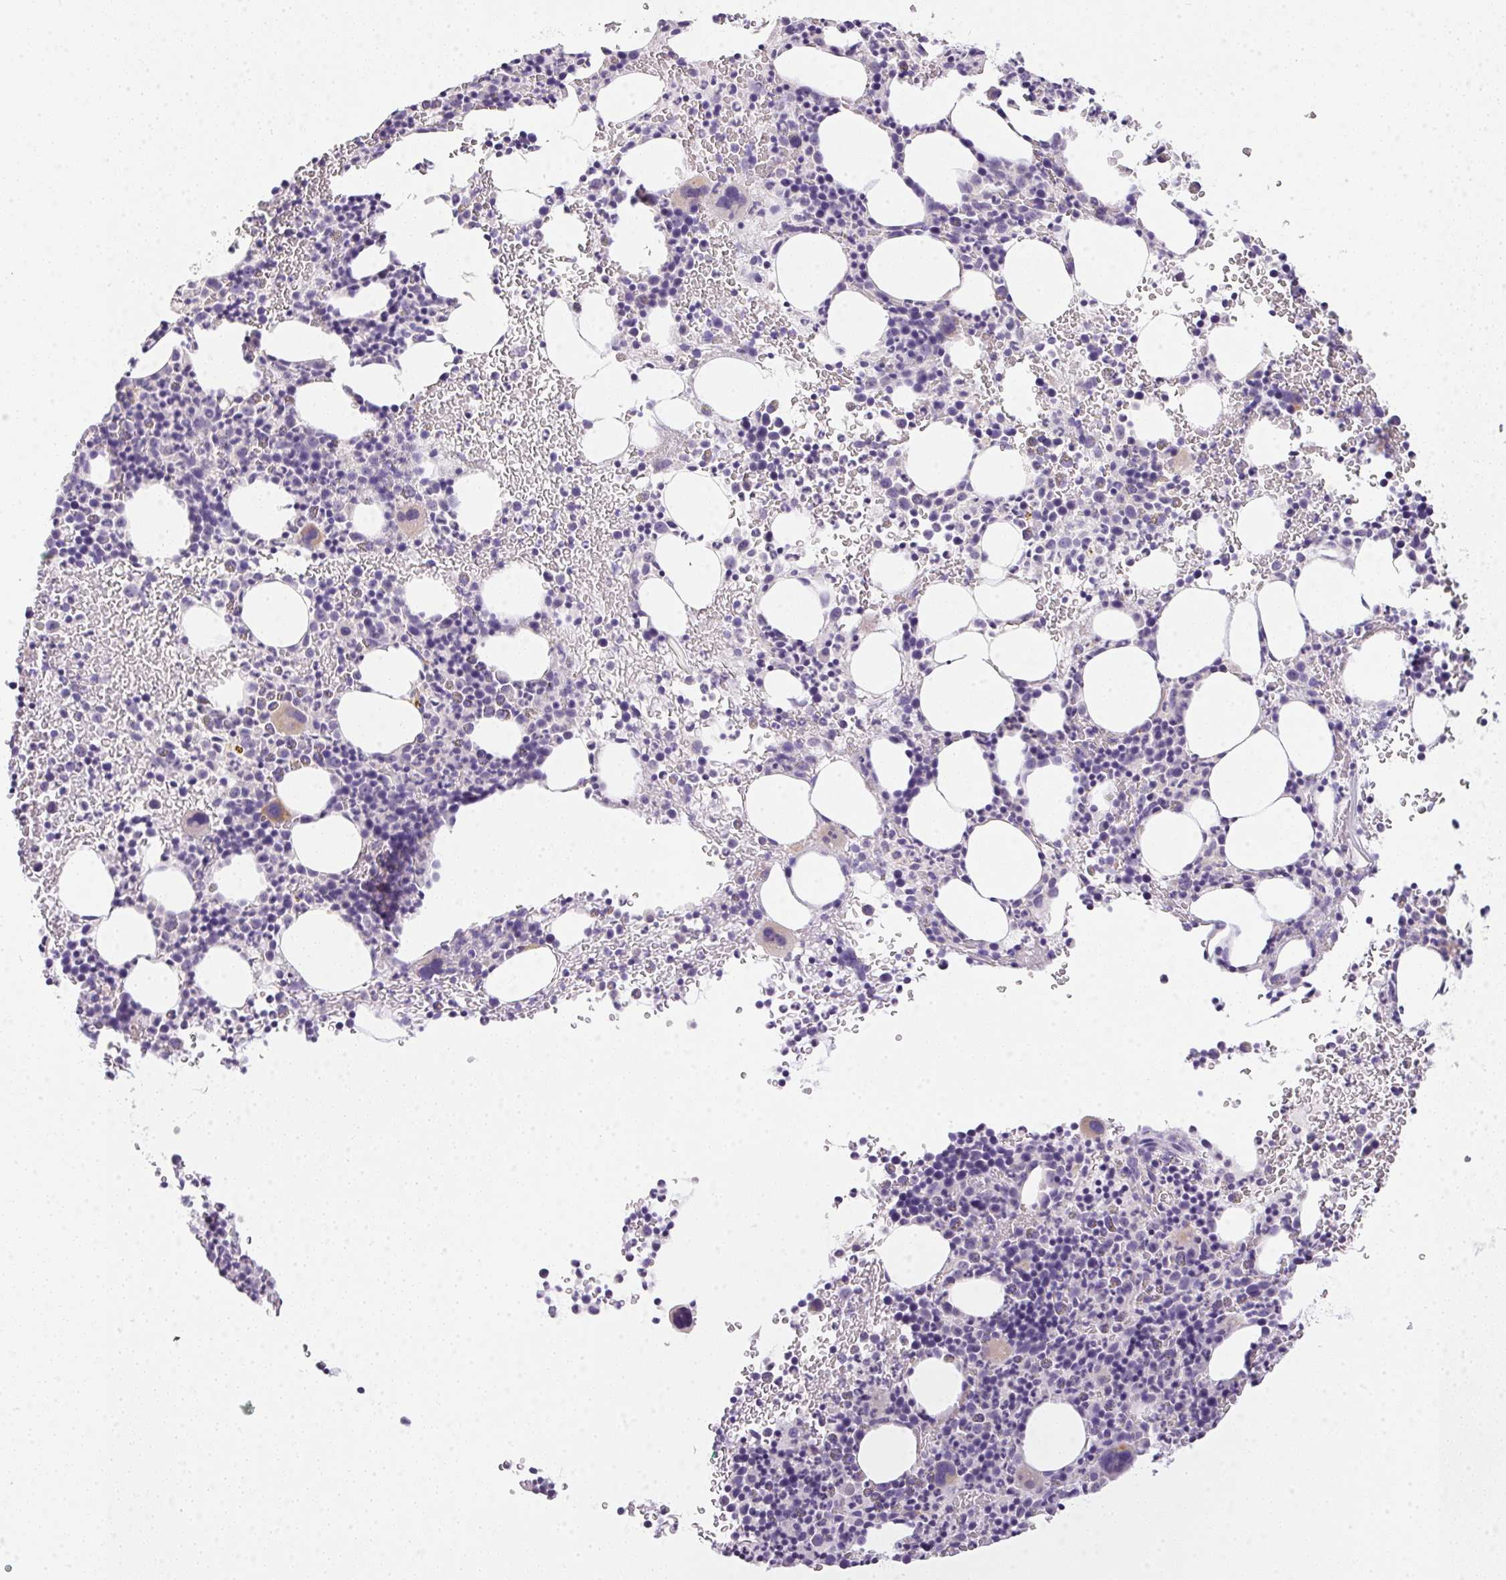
{"staining": {"intensity": "weak", "quantity": "<25%", "location": "cytoplasmic/membranous"}, "tissue": "bone marrow", "cell_type": "Hematopoietic cells", "image_type": "normal", "snomed": [{"axis": "morphology", "description": "Normal tissue, NOS"}, {"axis": "topography", "description": "Bone marrow"}], "caption": "DAB (3,3'-diaminobenzidine) immunohistochemical staining of normal human bone marrow reveals no significant expression in hematopoietic cells.", "gene": "SLC17A7", "patient": {"sex": "male", "age": 63}}